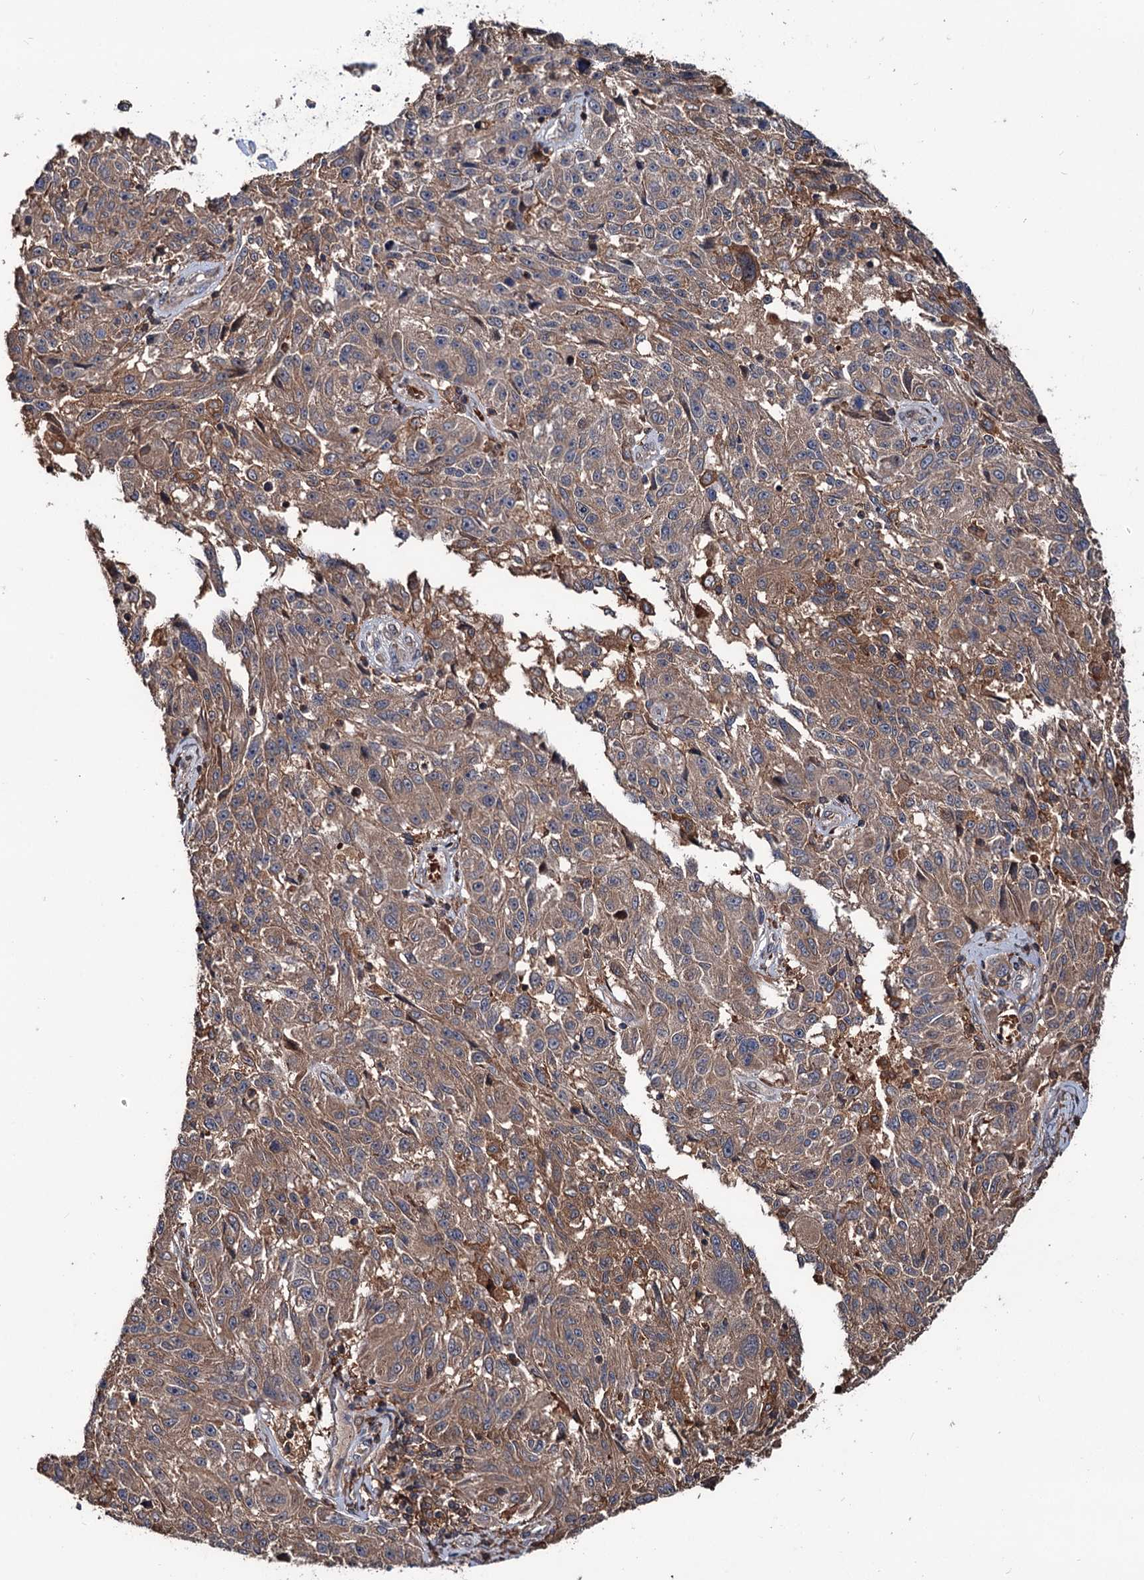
{"staining": {"intensity": "moderate", "quantity": ">75%", "location": "cytoplasmic/membranous"}, "tissue": "melanoma", "cell_type": "Tumor cells", "image_type": "cancer", "snomed": [{"axis": "morphology", "description": "Malignant melanoma, NOS"}, {"axis": "topography", "description": "Skin"}], "caption": "An IHC image of neoplastic tissue is shown. Protein staining in brown highlights moderate cytoplasmic/membranous positivity in malignant melanoma within tumor cells.", "gene": "GRIP1", "patient": {"sex": "male", "age": 53}}